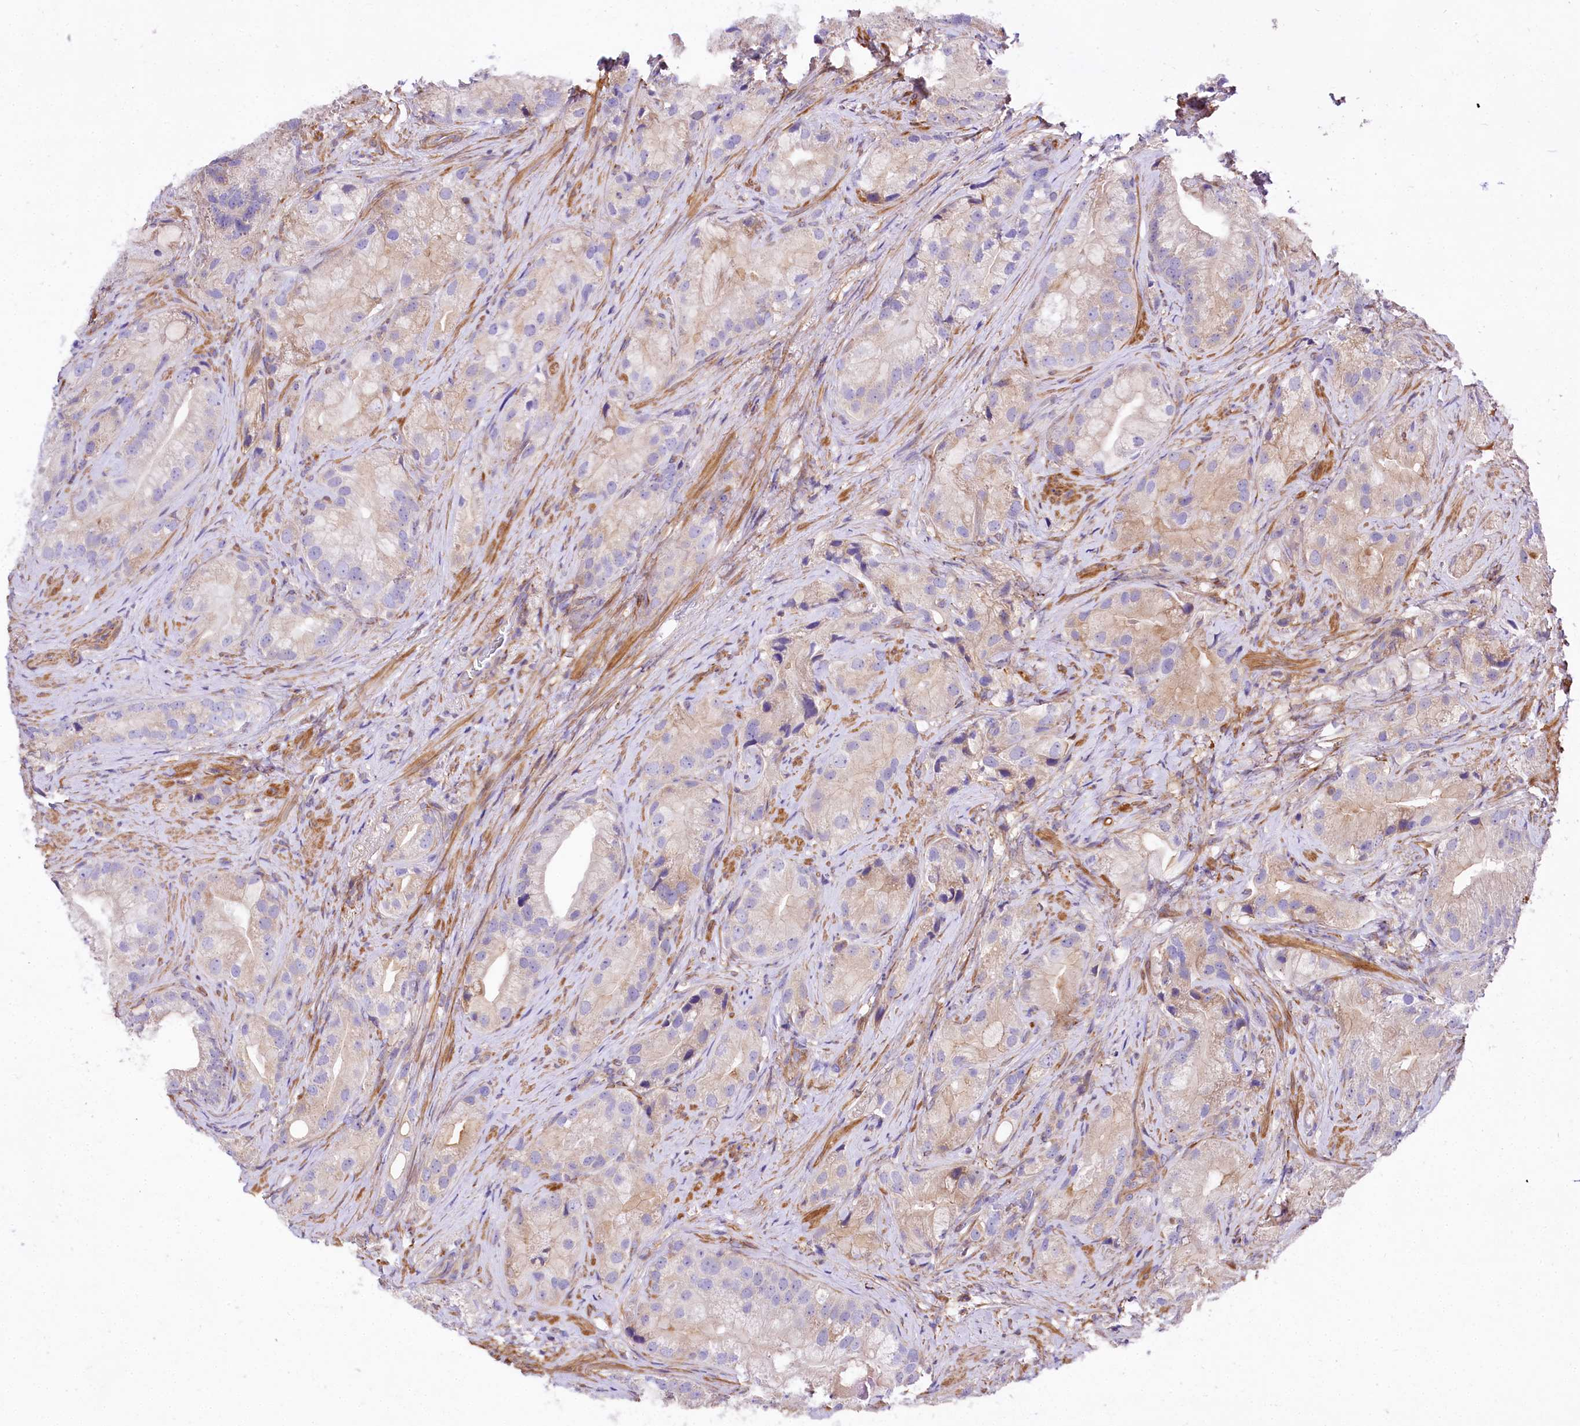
{"staining": {"intensity": "weak", "quantity": "25%-75%", "location": "cytoplasmic/membranous"}, "tissue": "prostate cancer", "cell_type": "Tumor cells", "image_type": "cancer", "snomed": [{"axis": "morphology", "description": "Adenocarcinoma, Low grade"}, {"axis": "topography", "description": "Prostate"}], "caption": "About 25%-75% of tumor cells in human prostate cancer (adenocarcinoma (low-grade)) reveal weak cytoplasmic/membranous protein positivity as visualized by brown immunohistochemical staining.", "gene": "FCHSD2", "patient": {"sex": "male", "age": 71}}